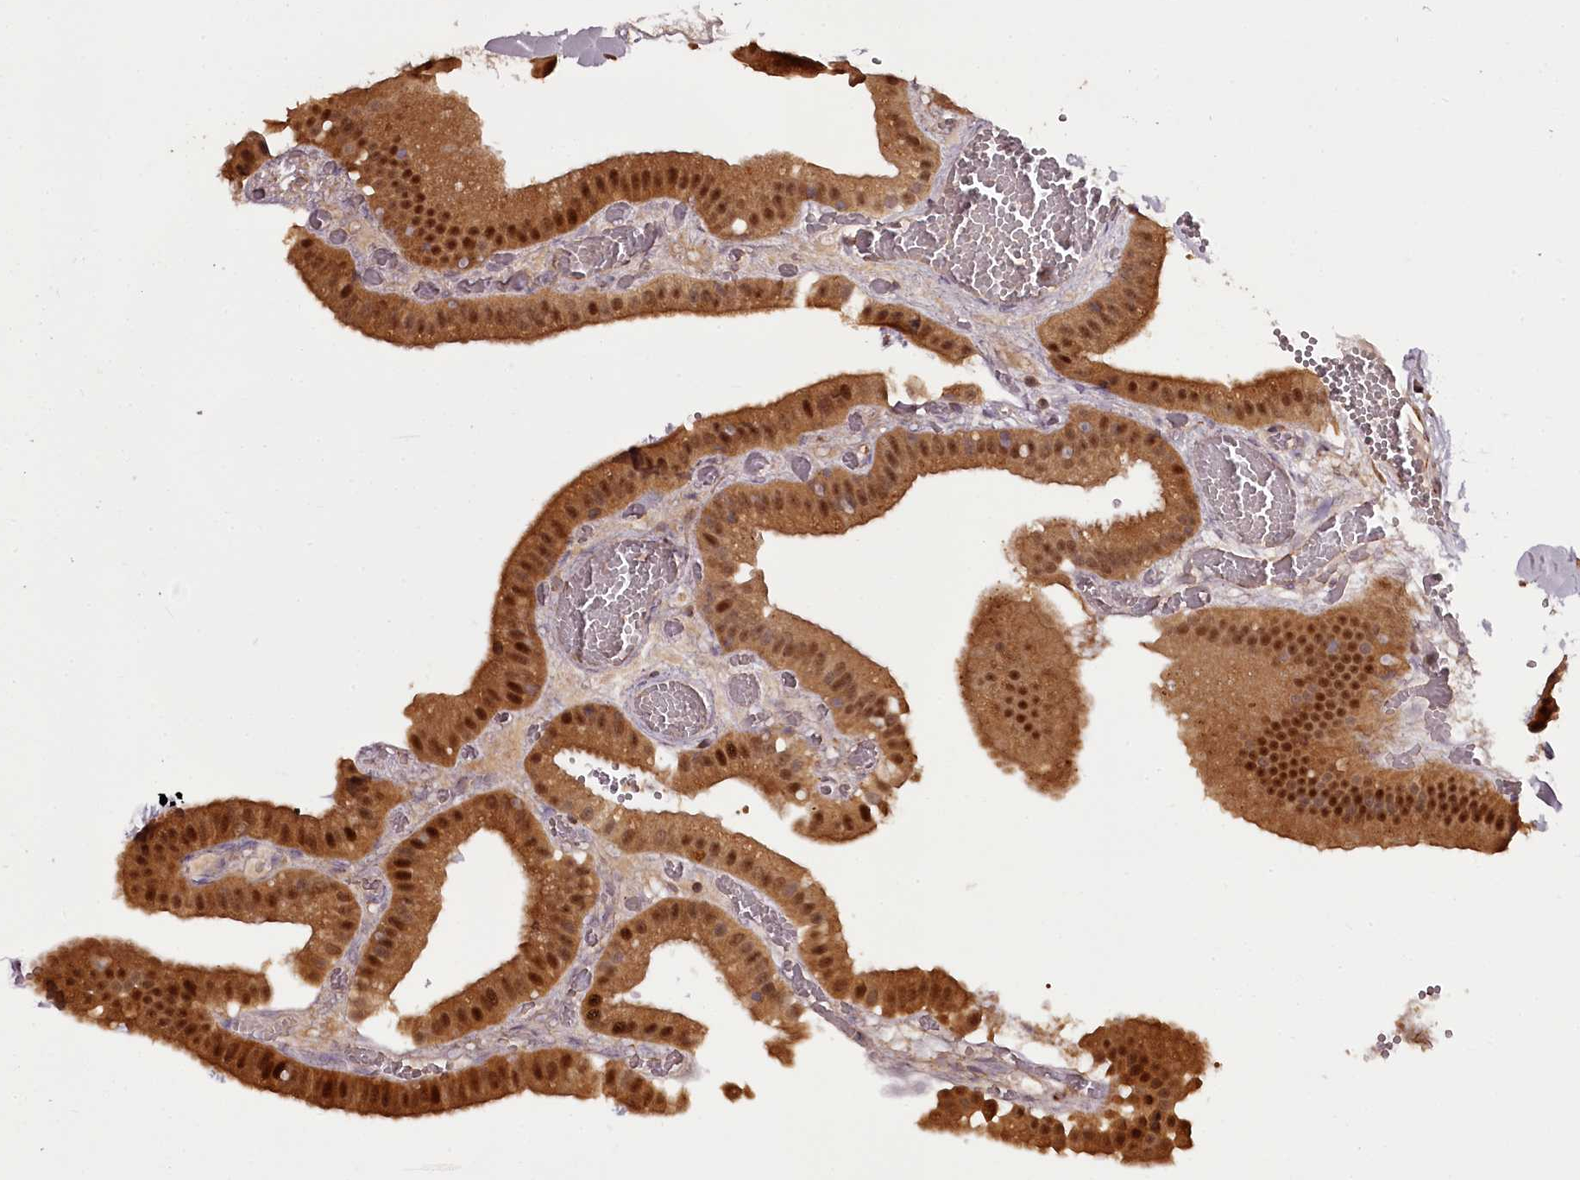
{"staining": {"intensity": "strong", "quantity": ">75%", "location": "cytoplasmic/membranous,nuclear"}, "tissue": "gallbladder", "cell_type": "Glandular cells", "image_type": "normal", "snomed": [{"axis": "morphology", "description": "Normal tissue, NOS"}, {"axis": "topography", "description": "Gallbladder"}], "caption": "IHC staining of normal gallbladder, which exhibits high levels of strong cytoplasmic/membranous,nuclear expression in approximately >75% of glandular cells indicating strong cytoplasmic/membranous,nuclear protein staining. The staining was performed using DAB (brown) for protein detection and nuclei were counterstained in hematoxylin (blue).", "gene": "MAML3", "patient": {"sex": "female", "age": 64}}